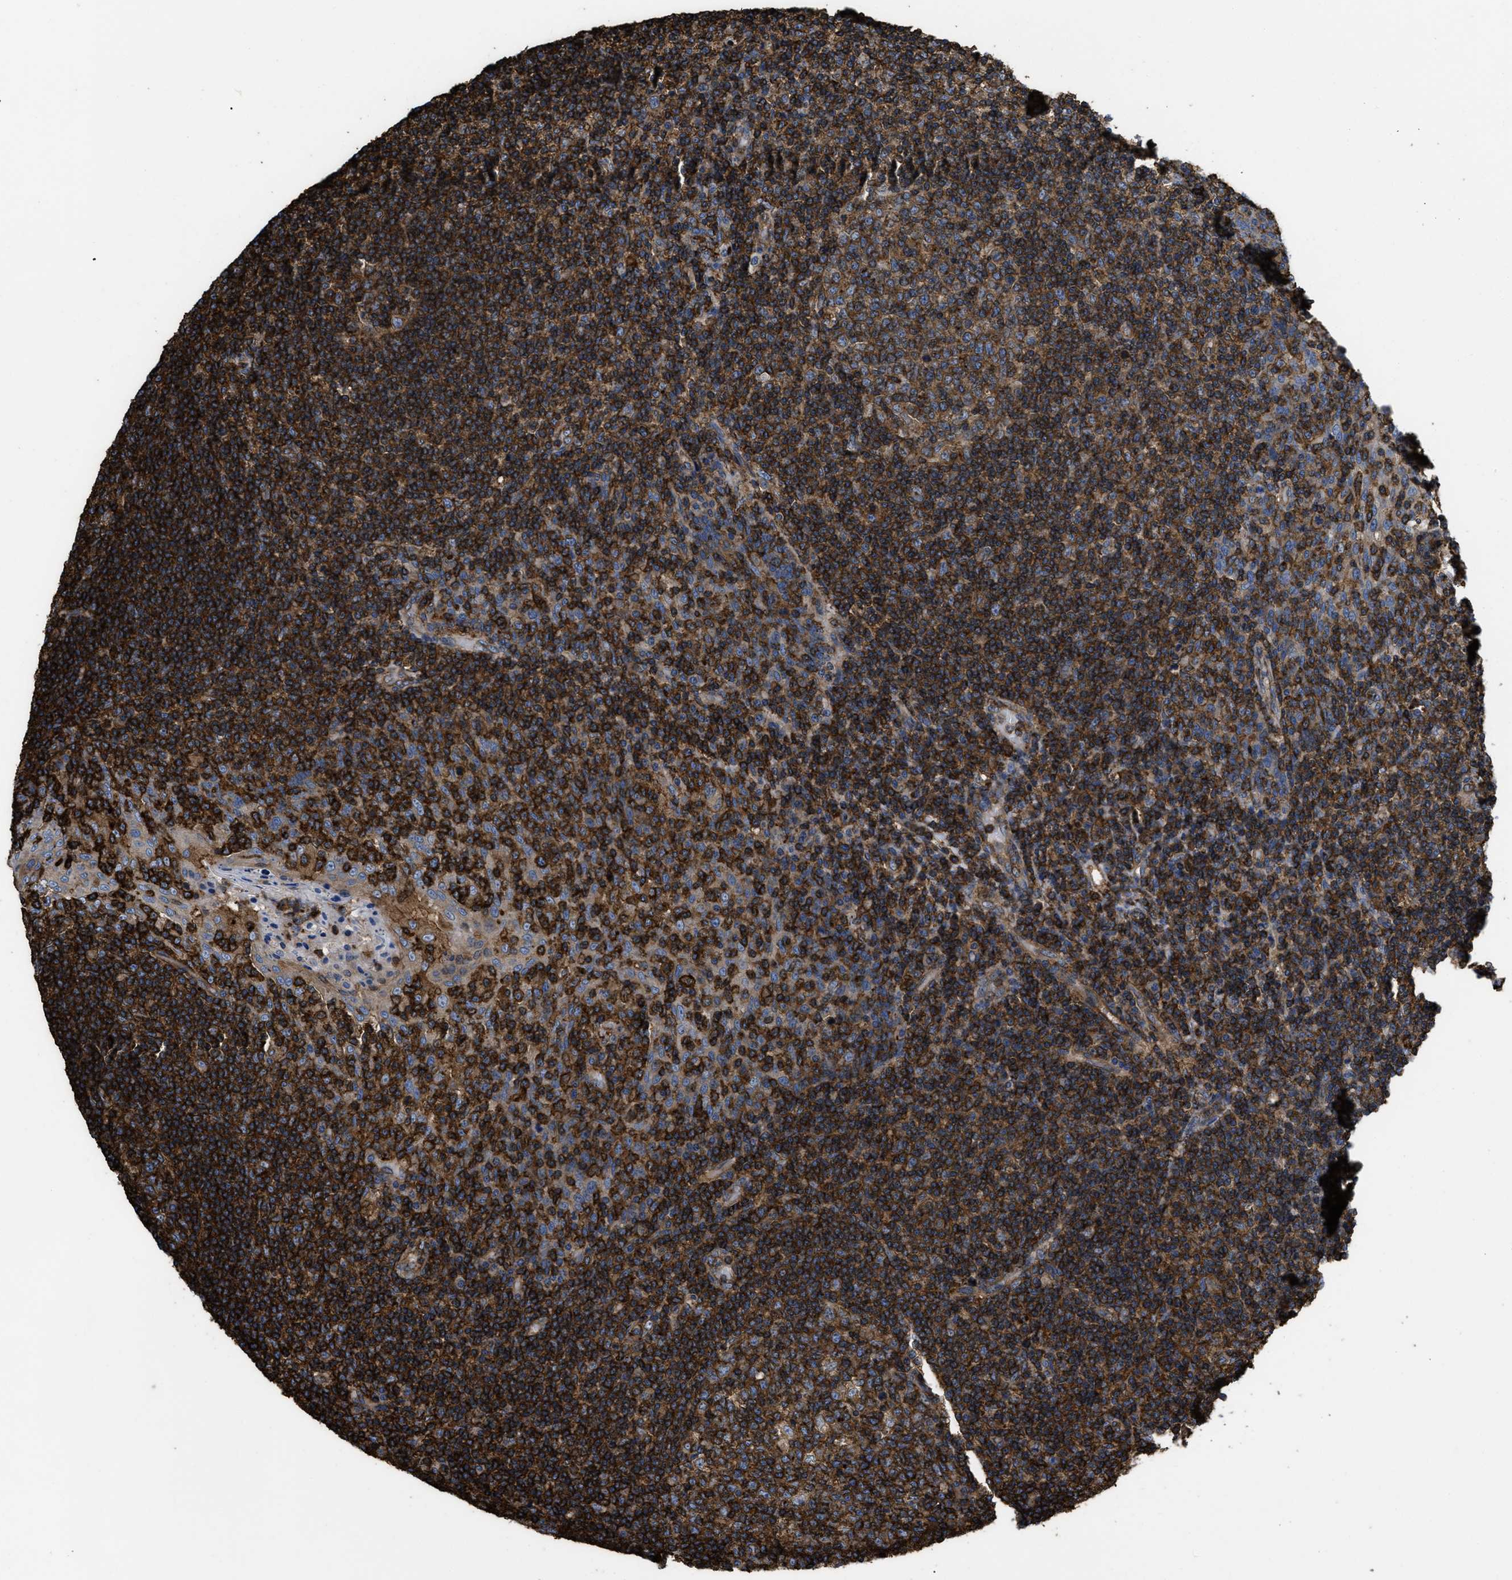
{"staining": {"intensity": "moderate", "quantity": ">75%", "location": "cytoplasmic/membranous"}, "tissue": "tonsil", "cell_type": "Germinal center cells", "image_type": "normal", "snomed": [{"axis": "morphology", "description": "Normal tissue, NOS"}, {"axis": "topography", "description": "Tonsil"}], "caption": "Brown immunohistochemical staining in normal human tonsil shows moderate cytoplasmic/membranous positivity in about >75% of germinal center cells.", "gene": "SCUBE2", "patient": {"sex": "female", "age": 19}}